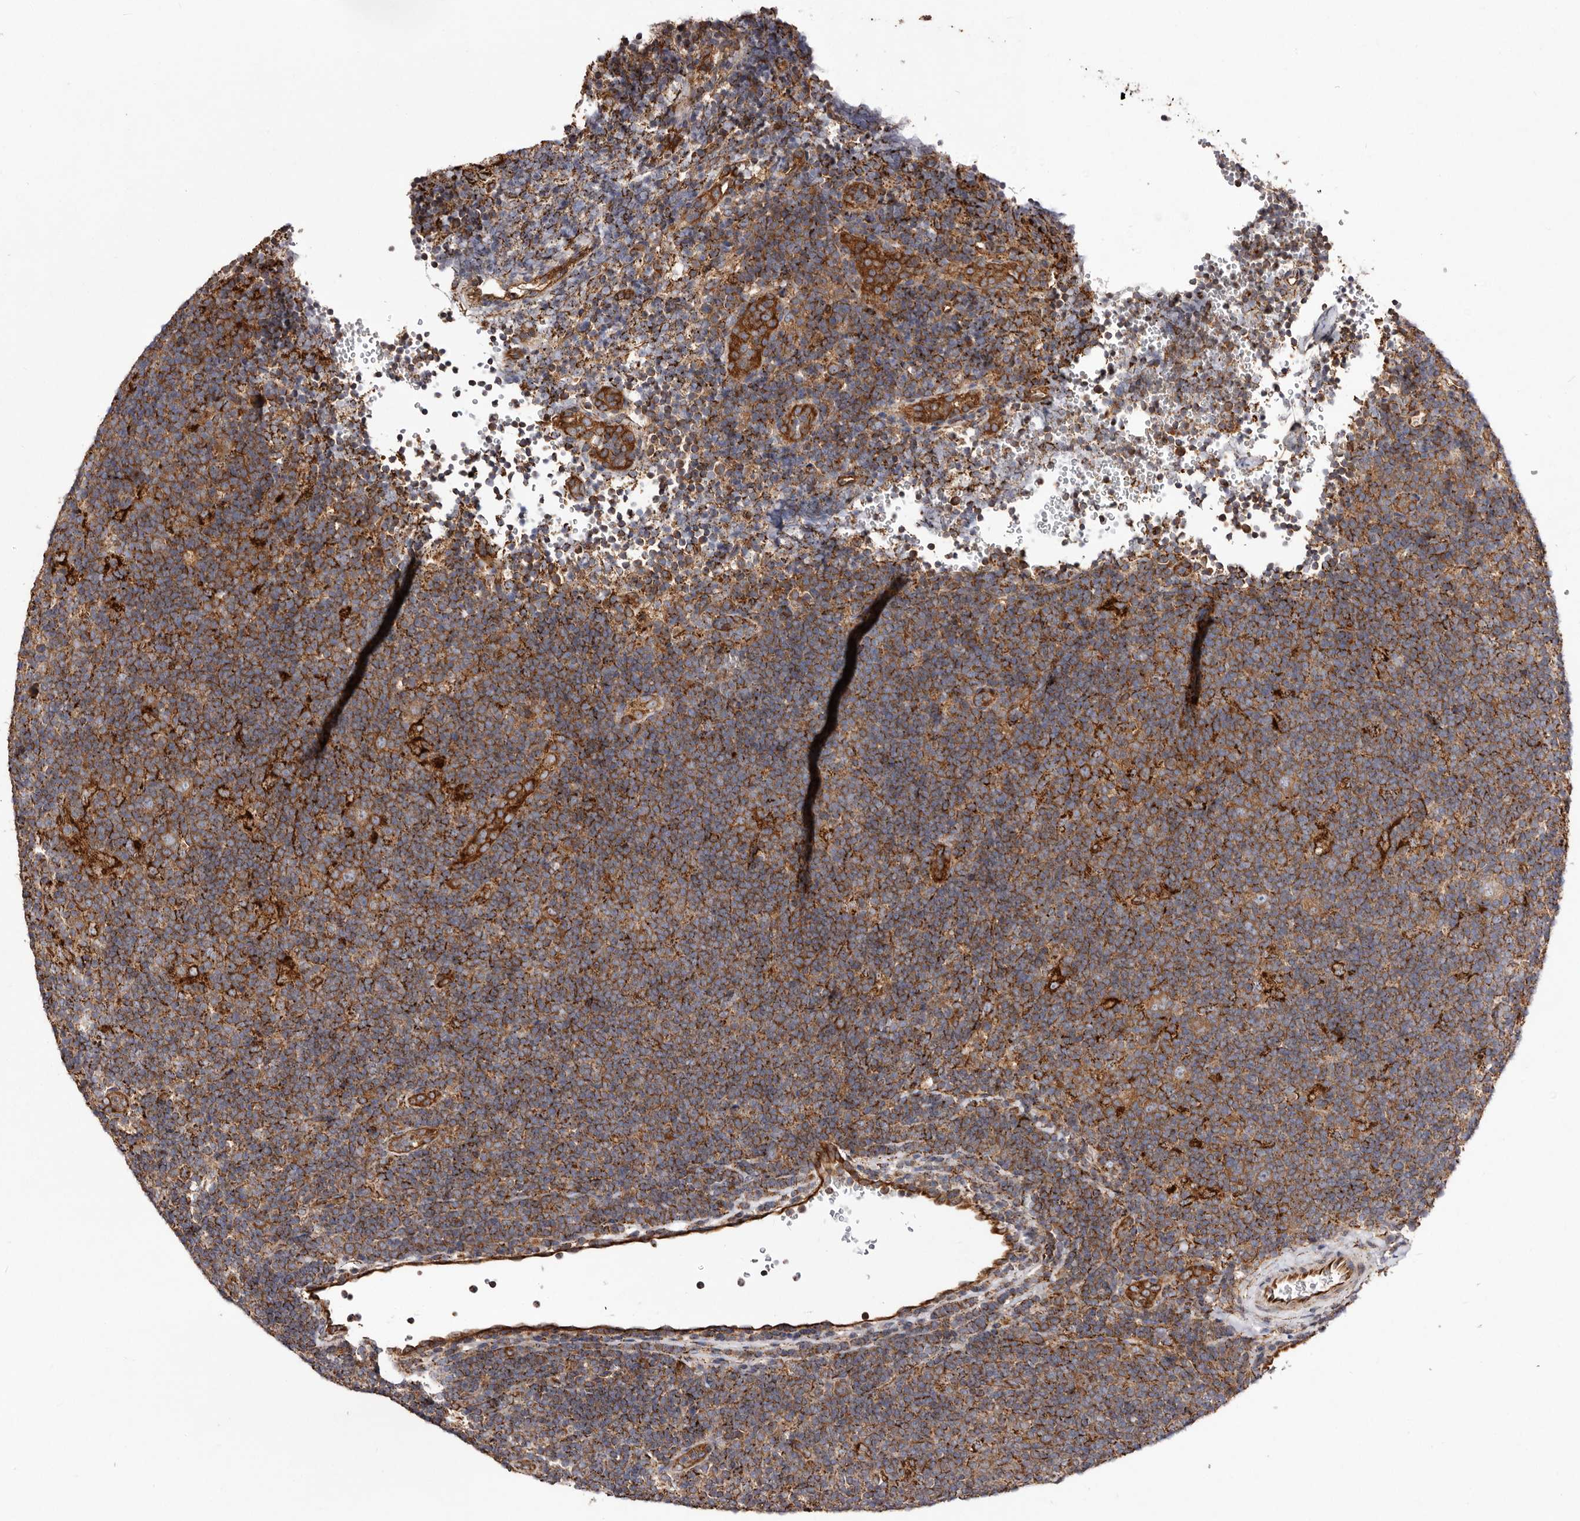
{"staining": {"intensity": "strong", "quantity": "25%-75%", "location": "cytoplasmic/membranous"}, "tissue": "lymphoma", "cell_type": "Tumor cells", "image_type": "cancer", "snomed": [{"axis": "morphology", "description": "Hodgkin's disease, NOS"}, {"axis": "topography", "description": "Lymph node"}], "caption": "Immunohistochemistry (IHC) image of lymphoma stained for a protein (brown), which reveals high levels of strong cytoplasmic/membranous staining in approximately 25%-75% of tumor cells.", "gene": "LUZP1", "patient": {"sex": "female", "age": 57}}